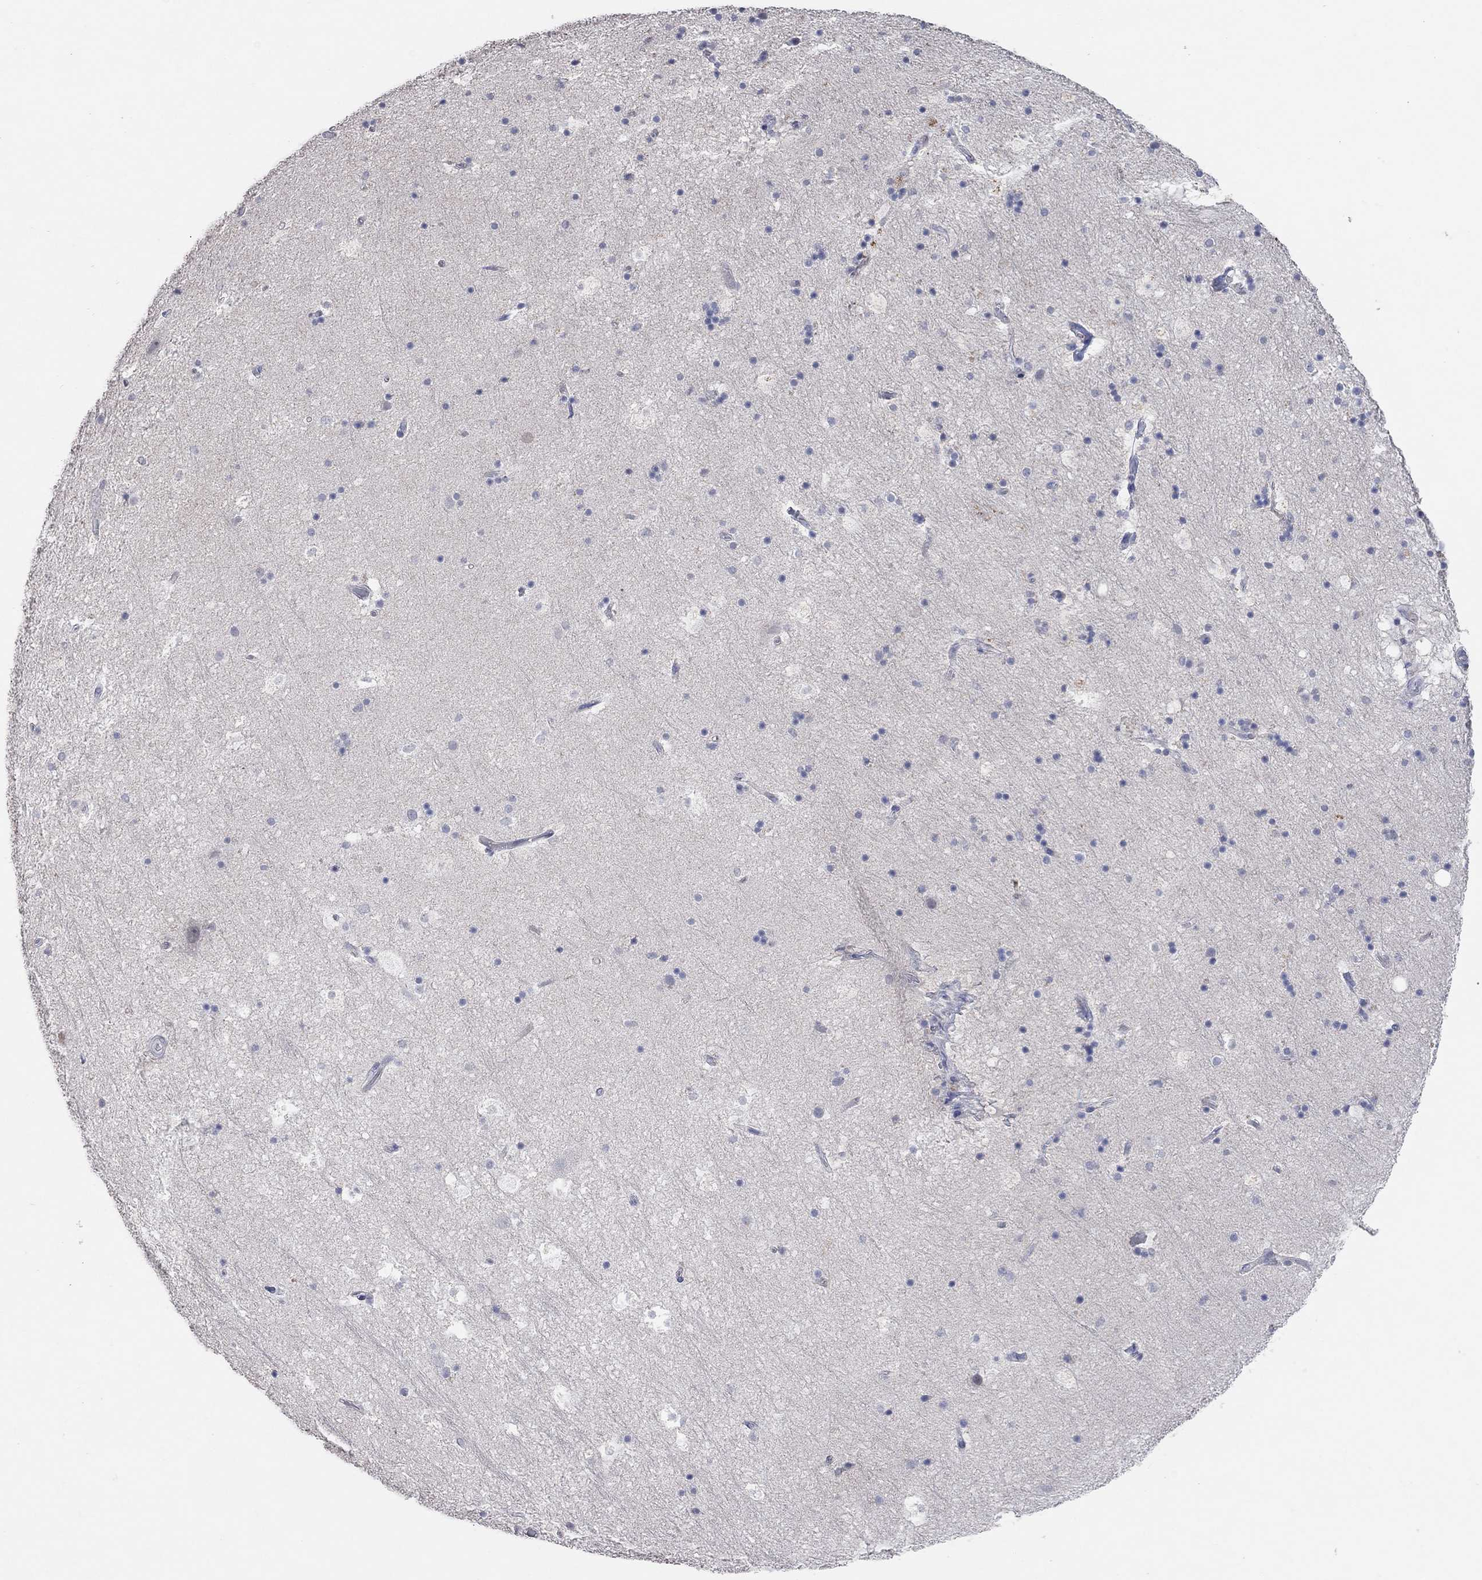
{"staining": {"intensity": "negative", "quantity": "none", "location": "none"}, "tissue": "hippocampus", "cell_type": "Glial cells", "image_type": "normal", "snomed": [{"axis": "morphology", "description": "Normal tissue, NOS"}, {"axis": "topography", "description": "Hippocampus"}], "caption": "The histopathology image shows no significant expression in glial cells of hippocampus. The staining is performed using DAB (3,3'-diaminobenzidine) brown chromogen with nuclei counter-stained in using hematoxylin.", "gene": "MMP13", "patient": {"sex": "male", "age": 51}}